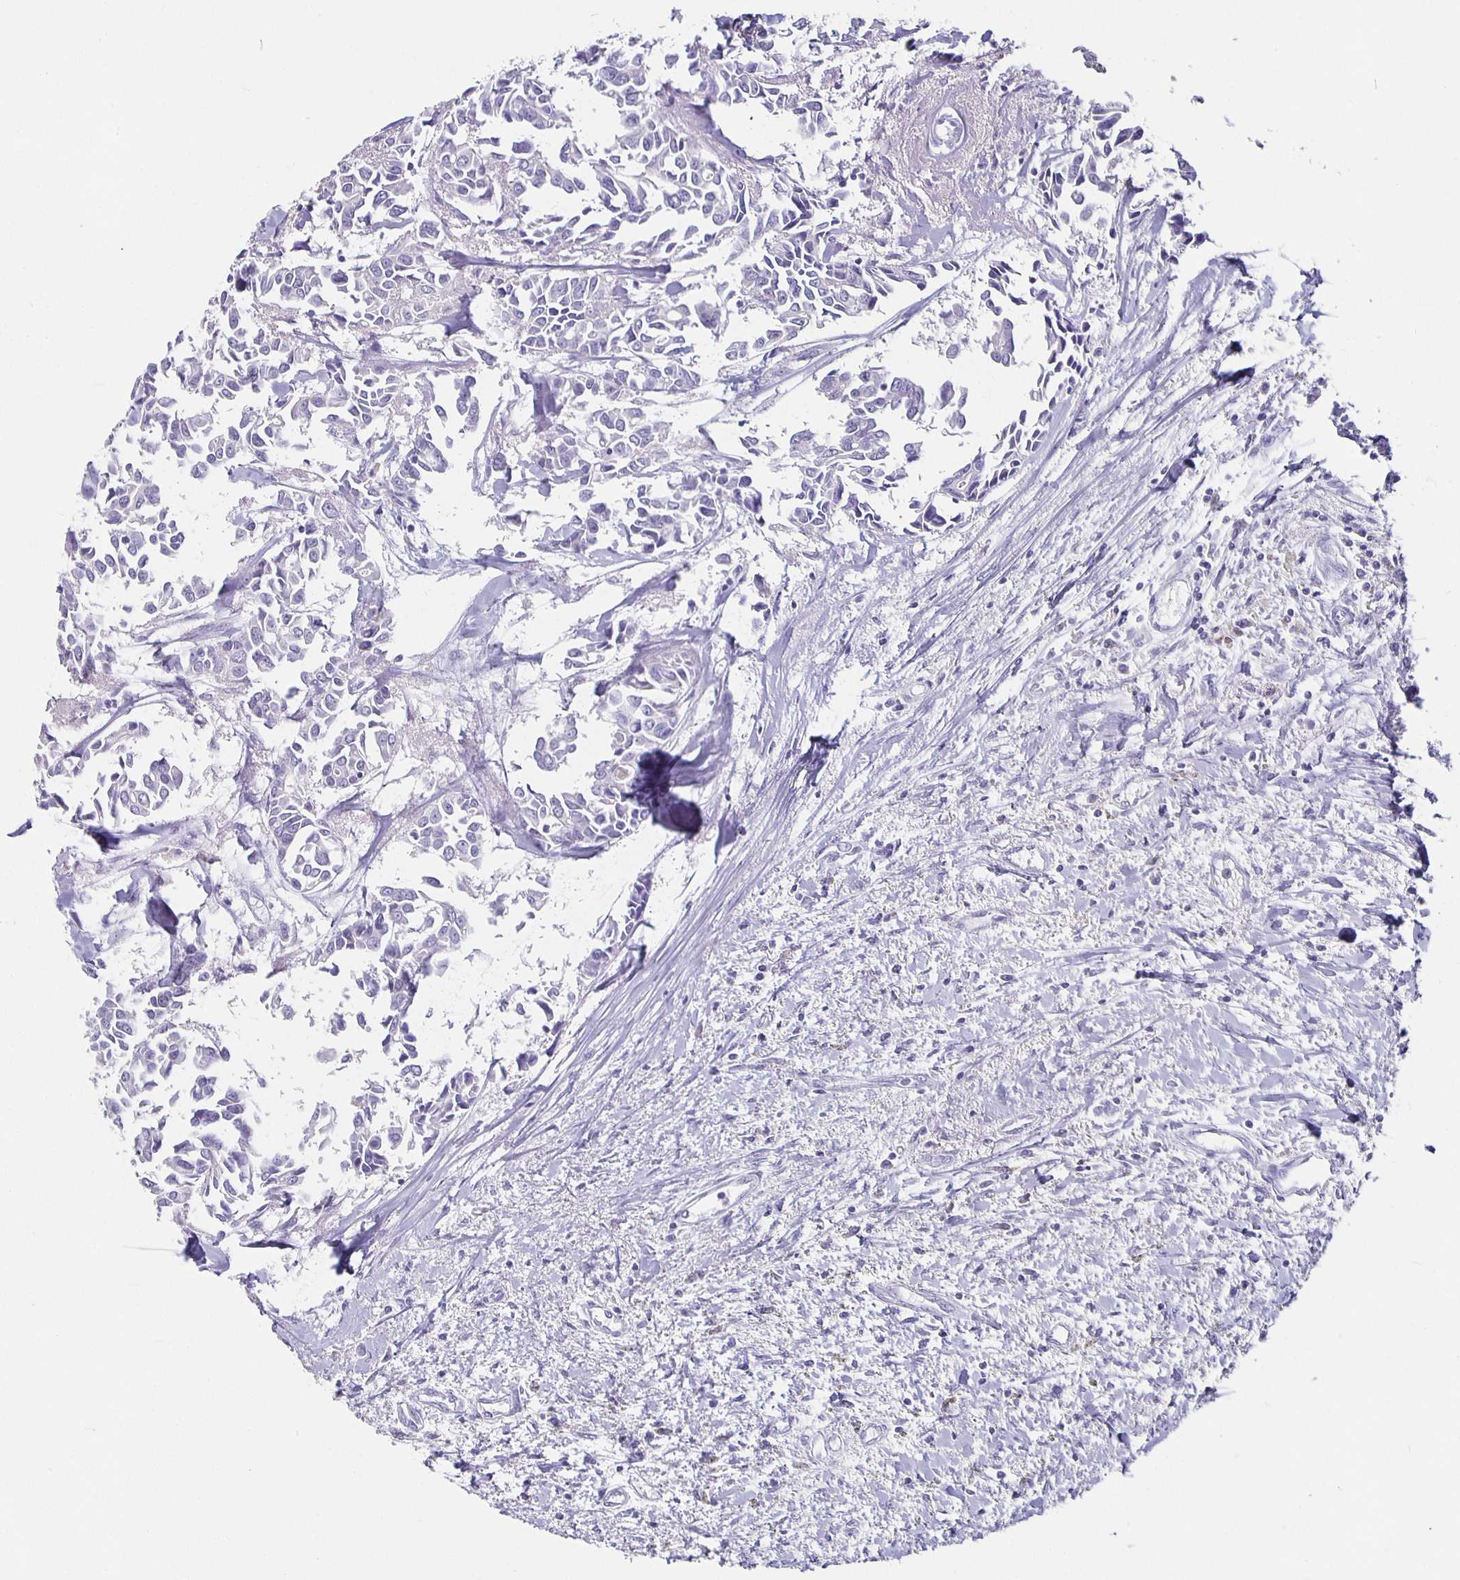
{"staining": {"intensity": "negative", "quantity": "none", "location": "none"}, "tissue": "breast cancer", "cell_type": "Tumor cells", "image_type": "cancer", "snomed": [{"axis": "morphology", "description": "Duct carcinoma"}, {"axis": "topography", "description": "Breast"}], "caption": "A histopathology image of breast cancer stained for a protein exhibits no brown staining in tumor cells. Brightfield microscopy of immunohistochemistry stained with DAB (3,3'-diaminobenzidine) (brown) and hematoxylin (blue), captured at high magnification.", "gene": "GPX4", "patient": {"sex": "female", "age": 54}}